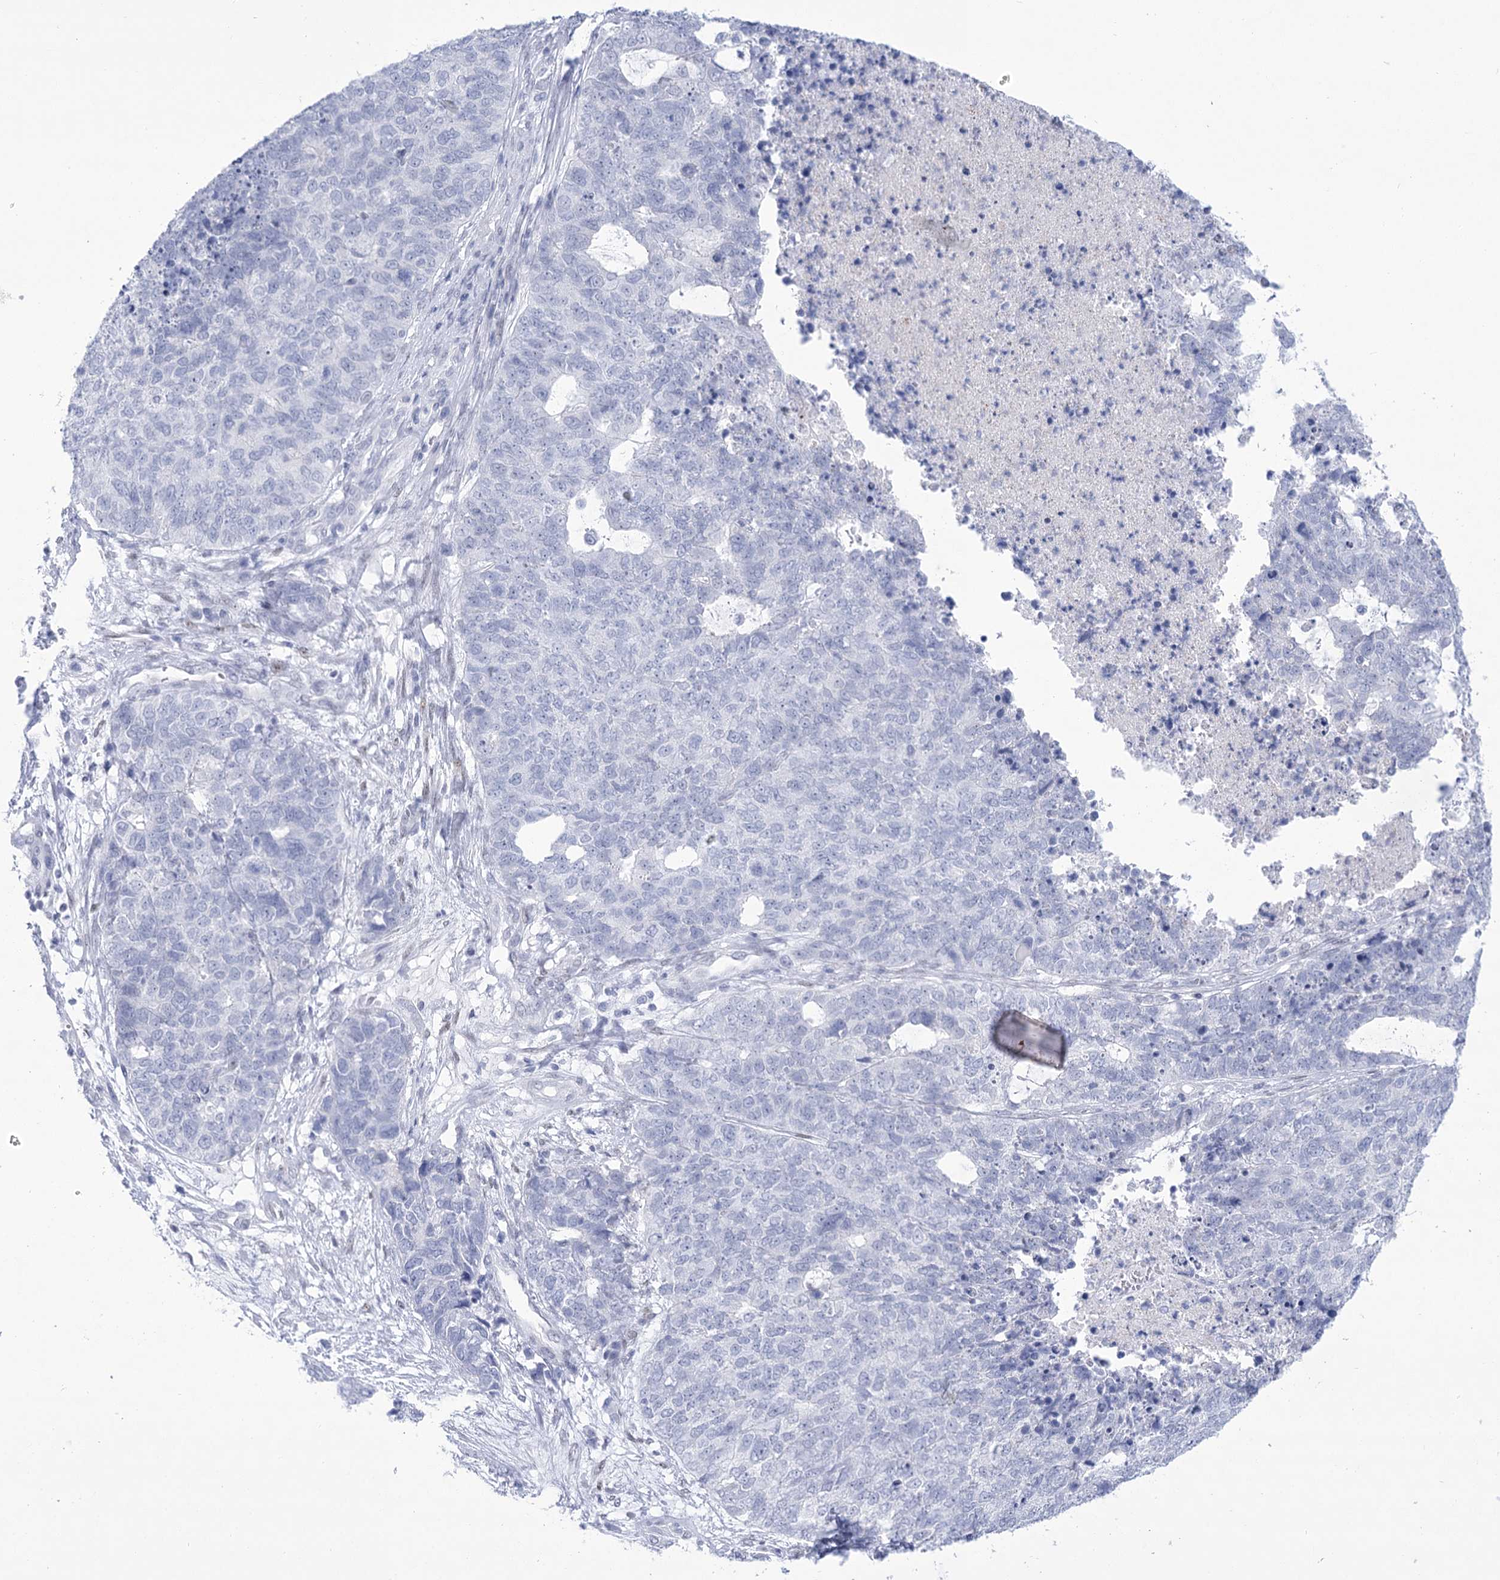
{"staining": {"intensity": "negative", "quantity": "none", "location": "none"}, "tissue": "cervical cancer", "cell_type": "Tumor cells", "image_type": "cancer", "snomed": [{"axis": "morphology", "description": "Squamous cell carcinoma, NOS"}, {"axis": "topography", "description": "Cervix"}], "caption": "DAB (3,3'-diaminobenzidine) immunohistochemical staining of cervical squamous cell carcinoma exhibits no significant positivity in tumor cells.", "gene": "HORMAD1", "patient": {"sex": "female", "age": 63}}